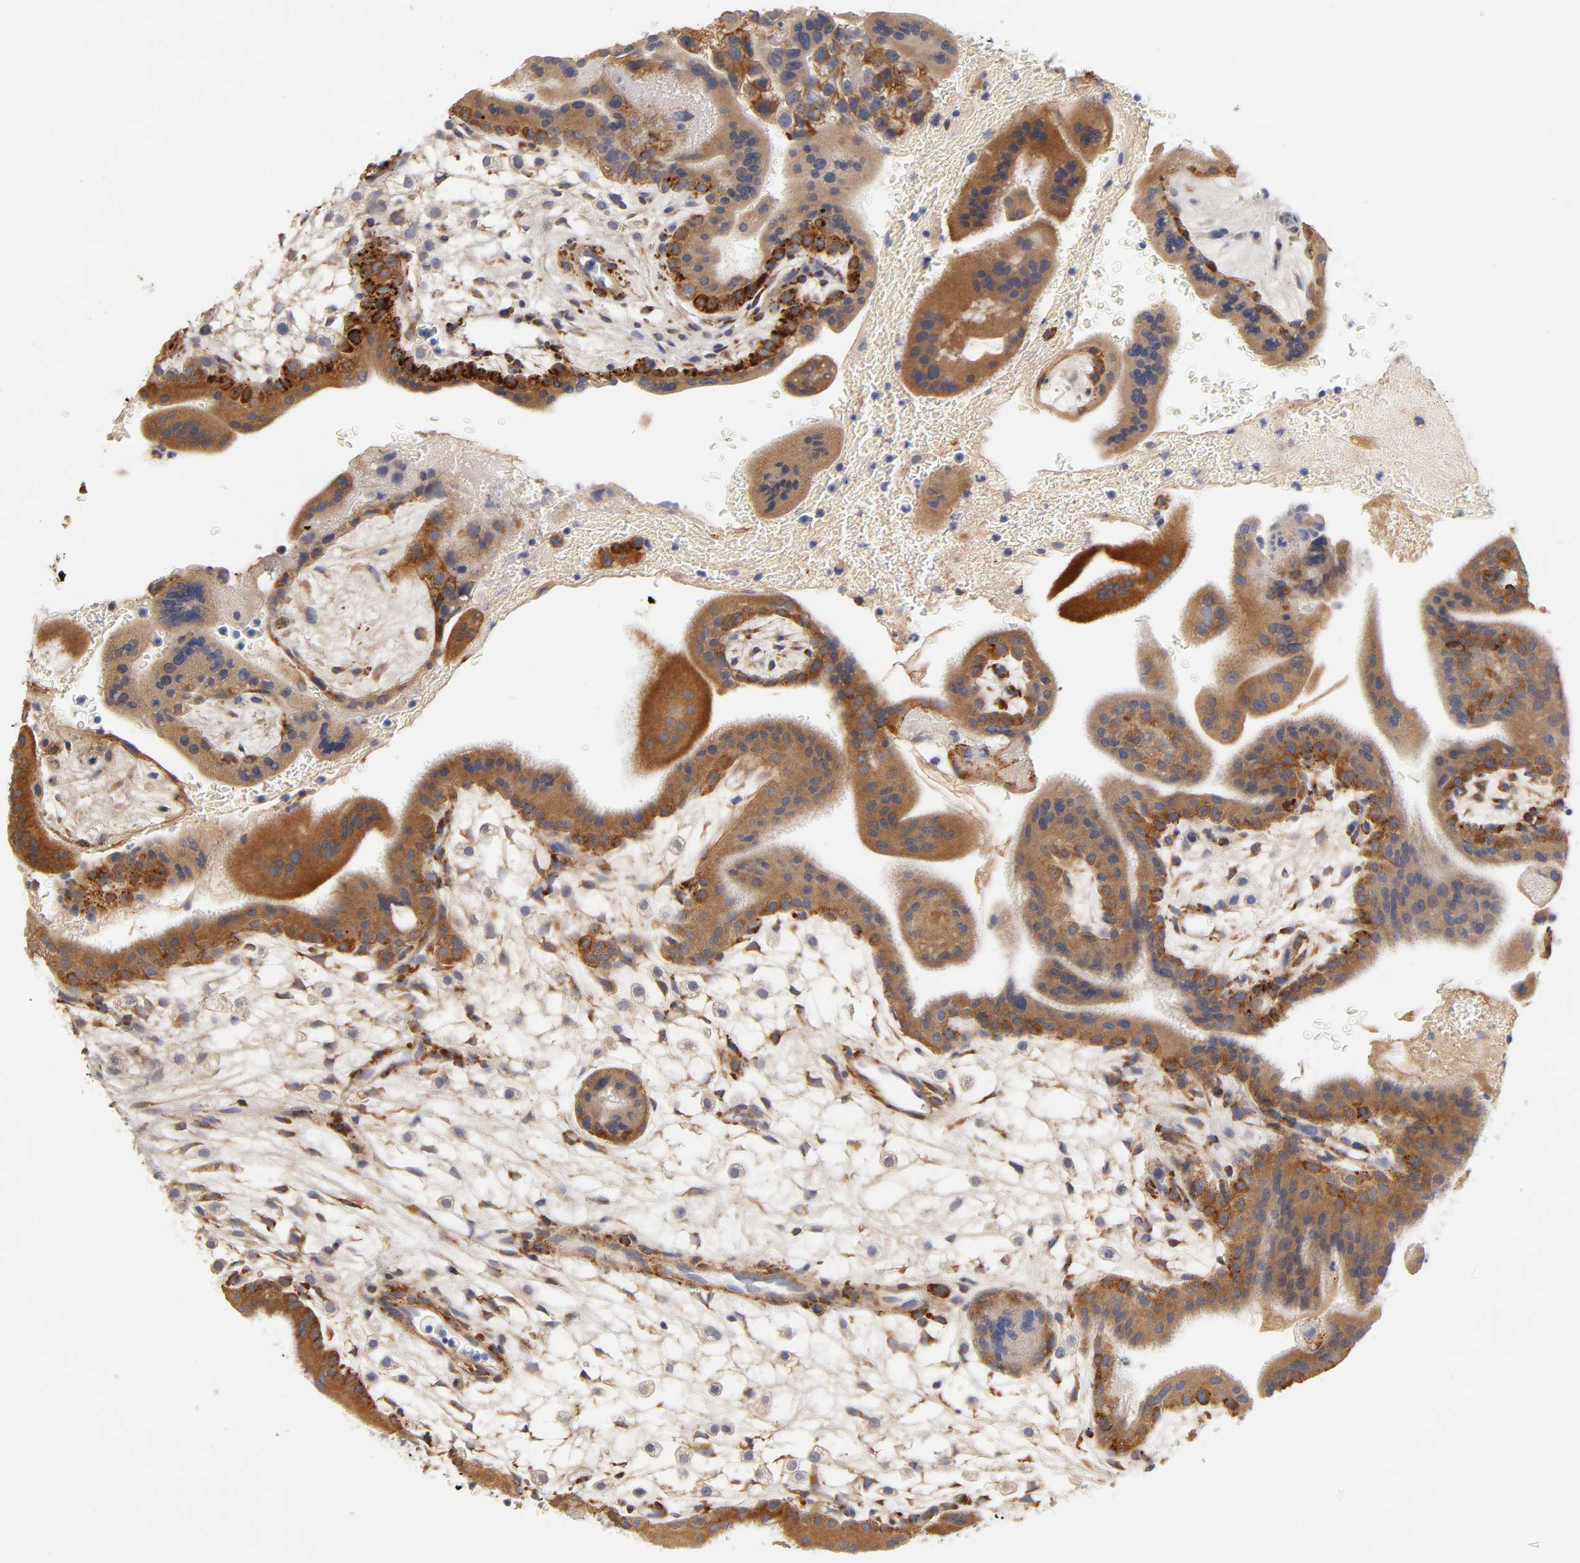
{"staining": {"intensity": "strong", "quantity": ">75%", "location": "cytoplasmic/membranous"}, "tissue": "placenta", "cell_type": "Trophoblastic cells", "image_type": "normal", "snomed": [{"axis": "morphology", "description": "Normal tissue, NOS"}, {"axis": "topography", "description": "Placenta"}], "caption": "DAB immunohistochemical staining of benign human placenta displays strong cytoplasmic/membranous protein positivity in about >75% of trophoblastic cells.", "gene": "LAMB1", "patient": {"sex": "female", "age": 35}}